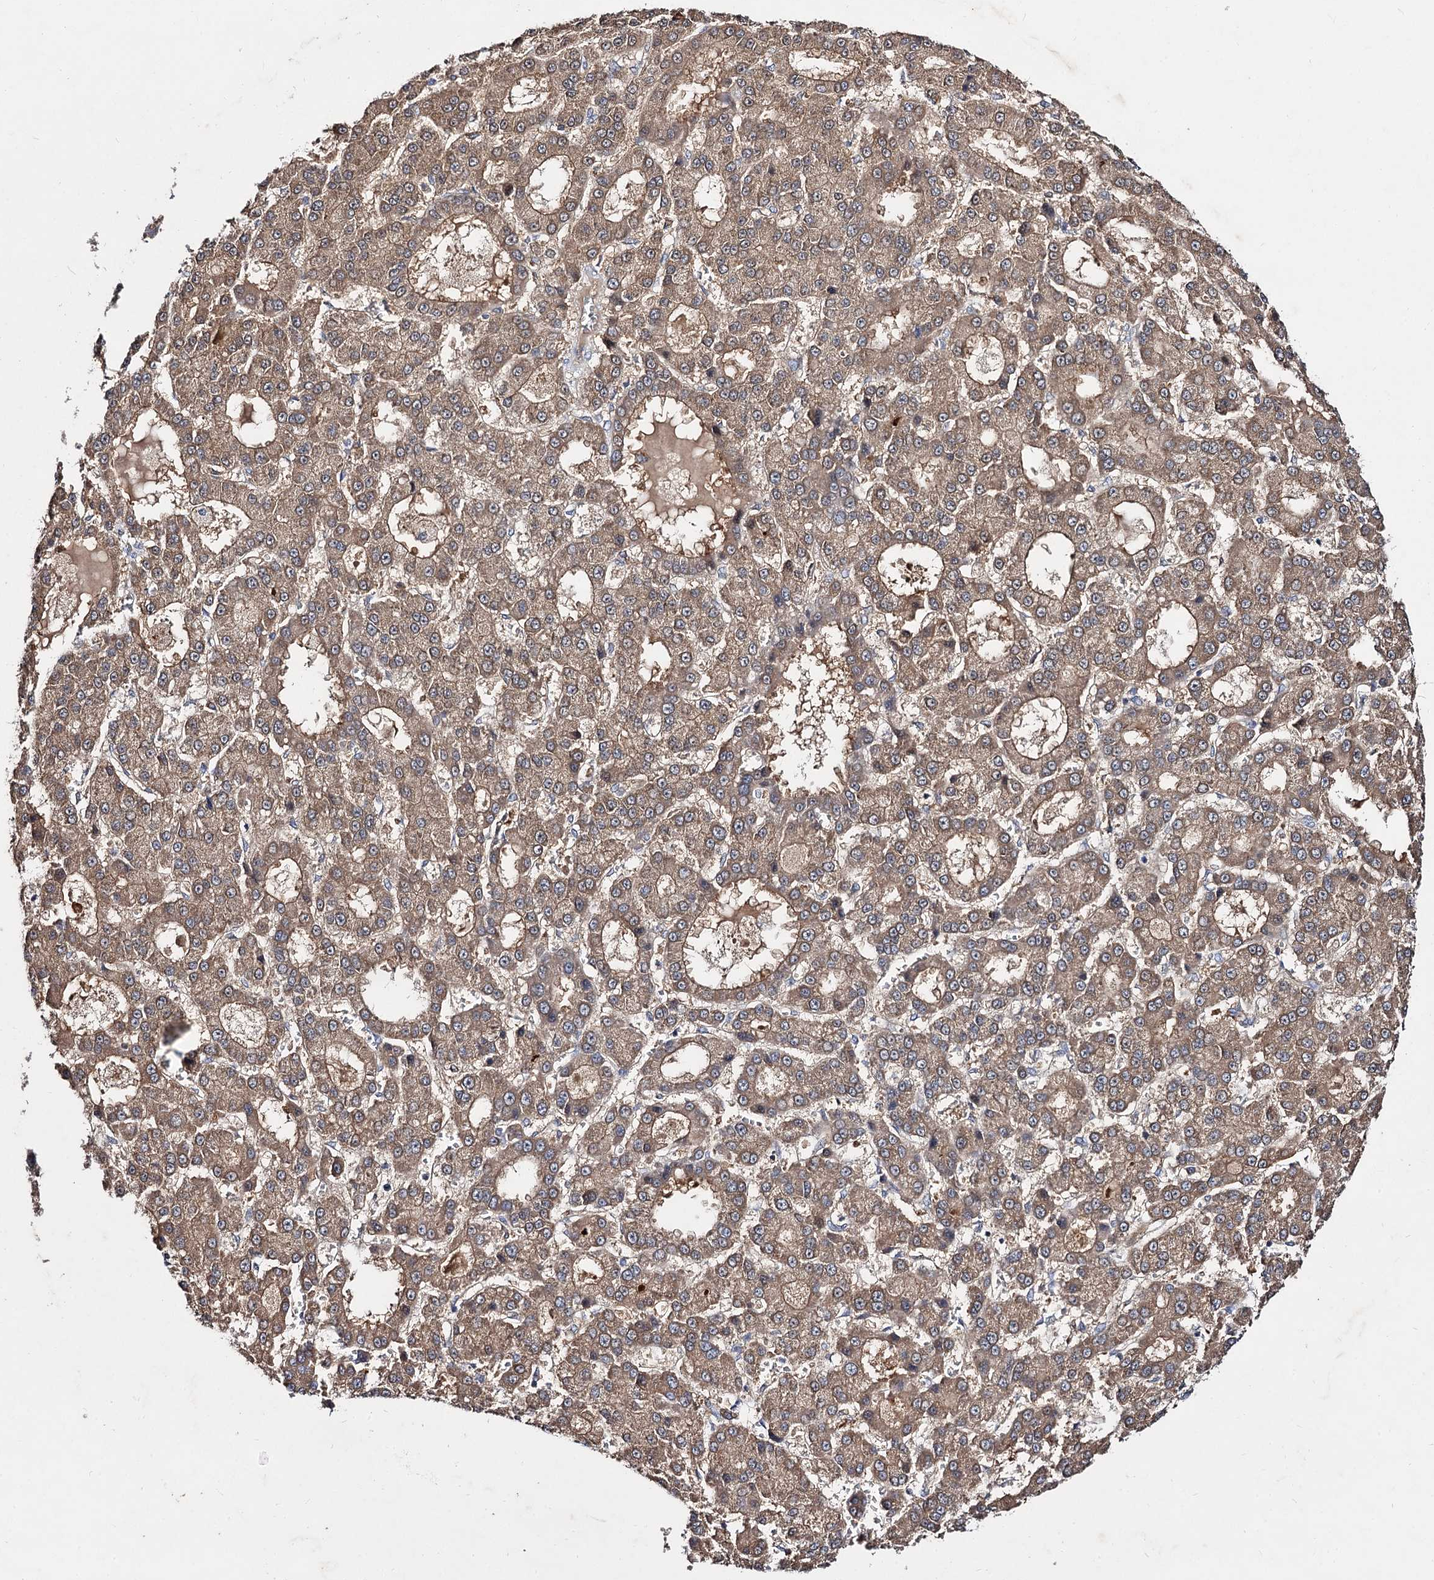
{"staining": {"intensity": "weak", "quantity": ">75%", "location": "cytoplasmic/membranous"}, "tissue": "liver cancer", "cell_type": "Tumor cells", "image_type": "cancer", "snomed": [{"axis": "morphology", "description": "Carcinoma, Hepatocellular, NOS"}, {"axis": "topography", "description": "Liver"}], "caption": "Immunohistochemistry of liver hepatocellular carcinoma shows low levels of weak cytoplasmic/membranous positivity in approximately >75% of tumor cells.", "gene": "ACTR6", "patient": {"sex": "male", "age": 70}}